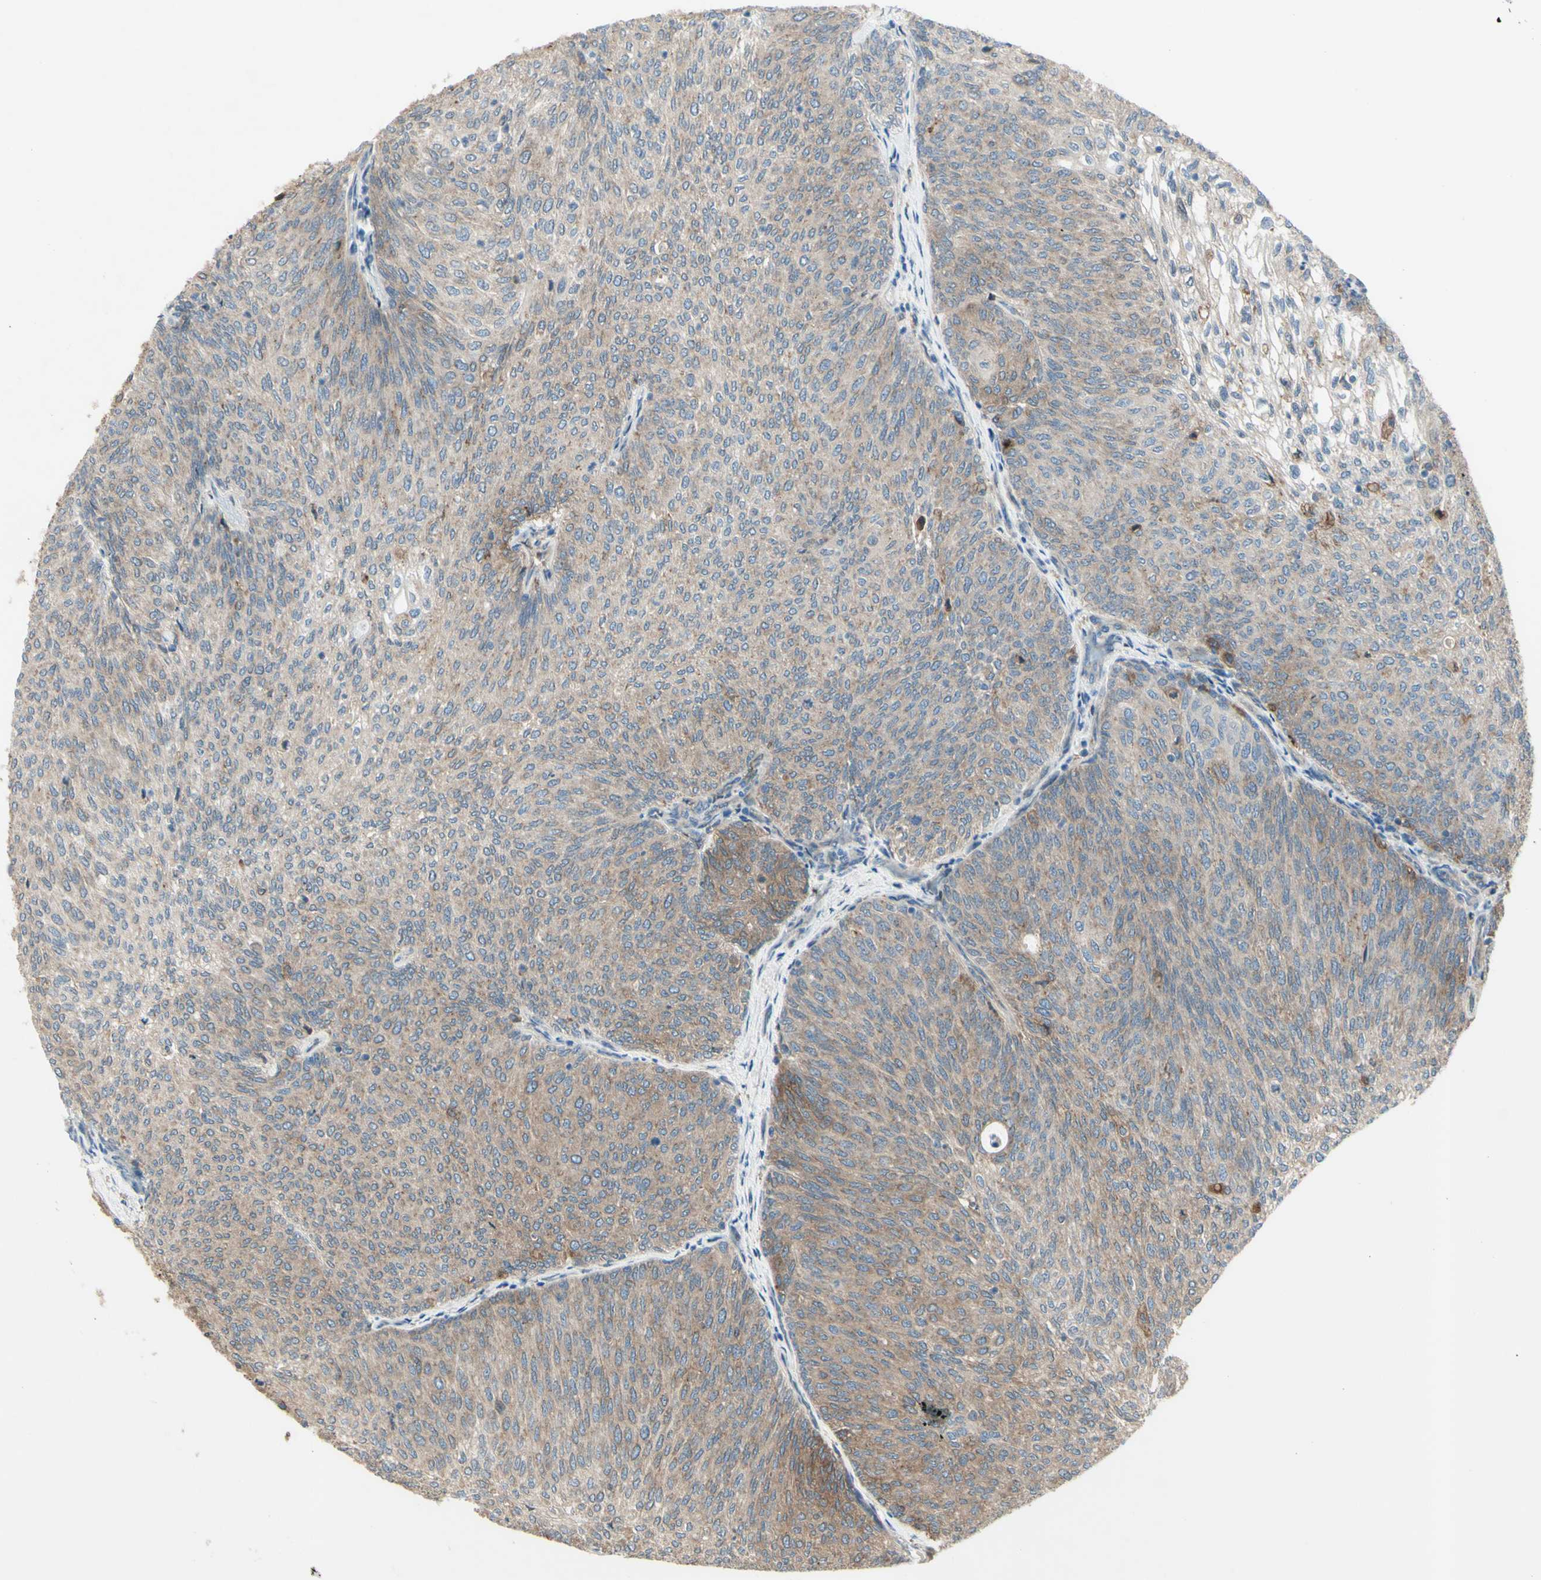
{"staining": {"intensity": "moderate", "quantity": ">75%", "location": "cytoplasmic/membranous"}, "tissue": "urothelial cancer", "cell_type": "Tumor cells", "image_type": "cancer", "snomed": [{"axis": "morphology", "description": "Urothelial carcinoma, Low grade"}, {"axis": "topography", "description": "Urinary bladder"}], "caption": "Protein staining of urothelial carcinoma (low-grade) tissue displays moderate cytoplasmic/membranous staining in about >75% of tumor cells.", "gene": "IGSF9B", "patient": {"sex": "female", "age": 79}}